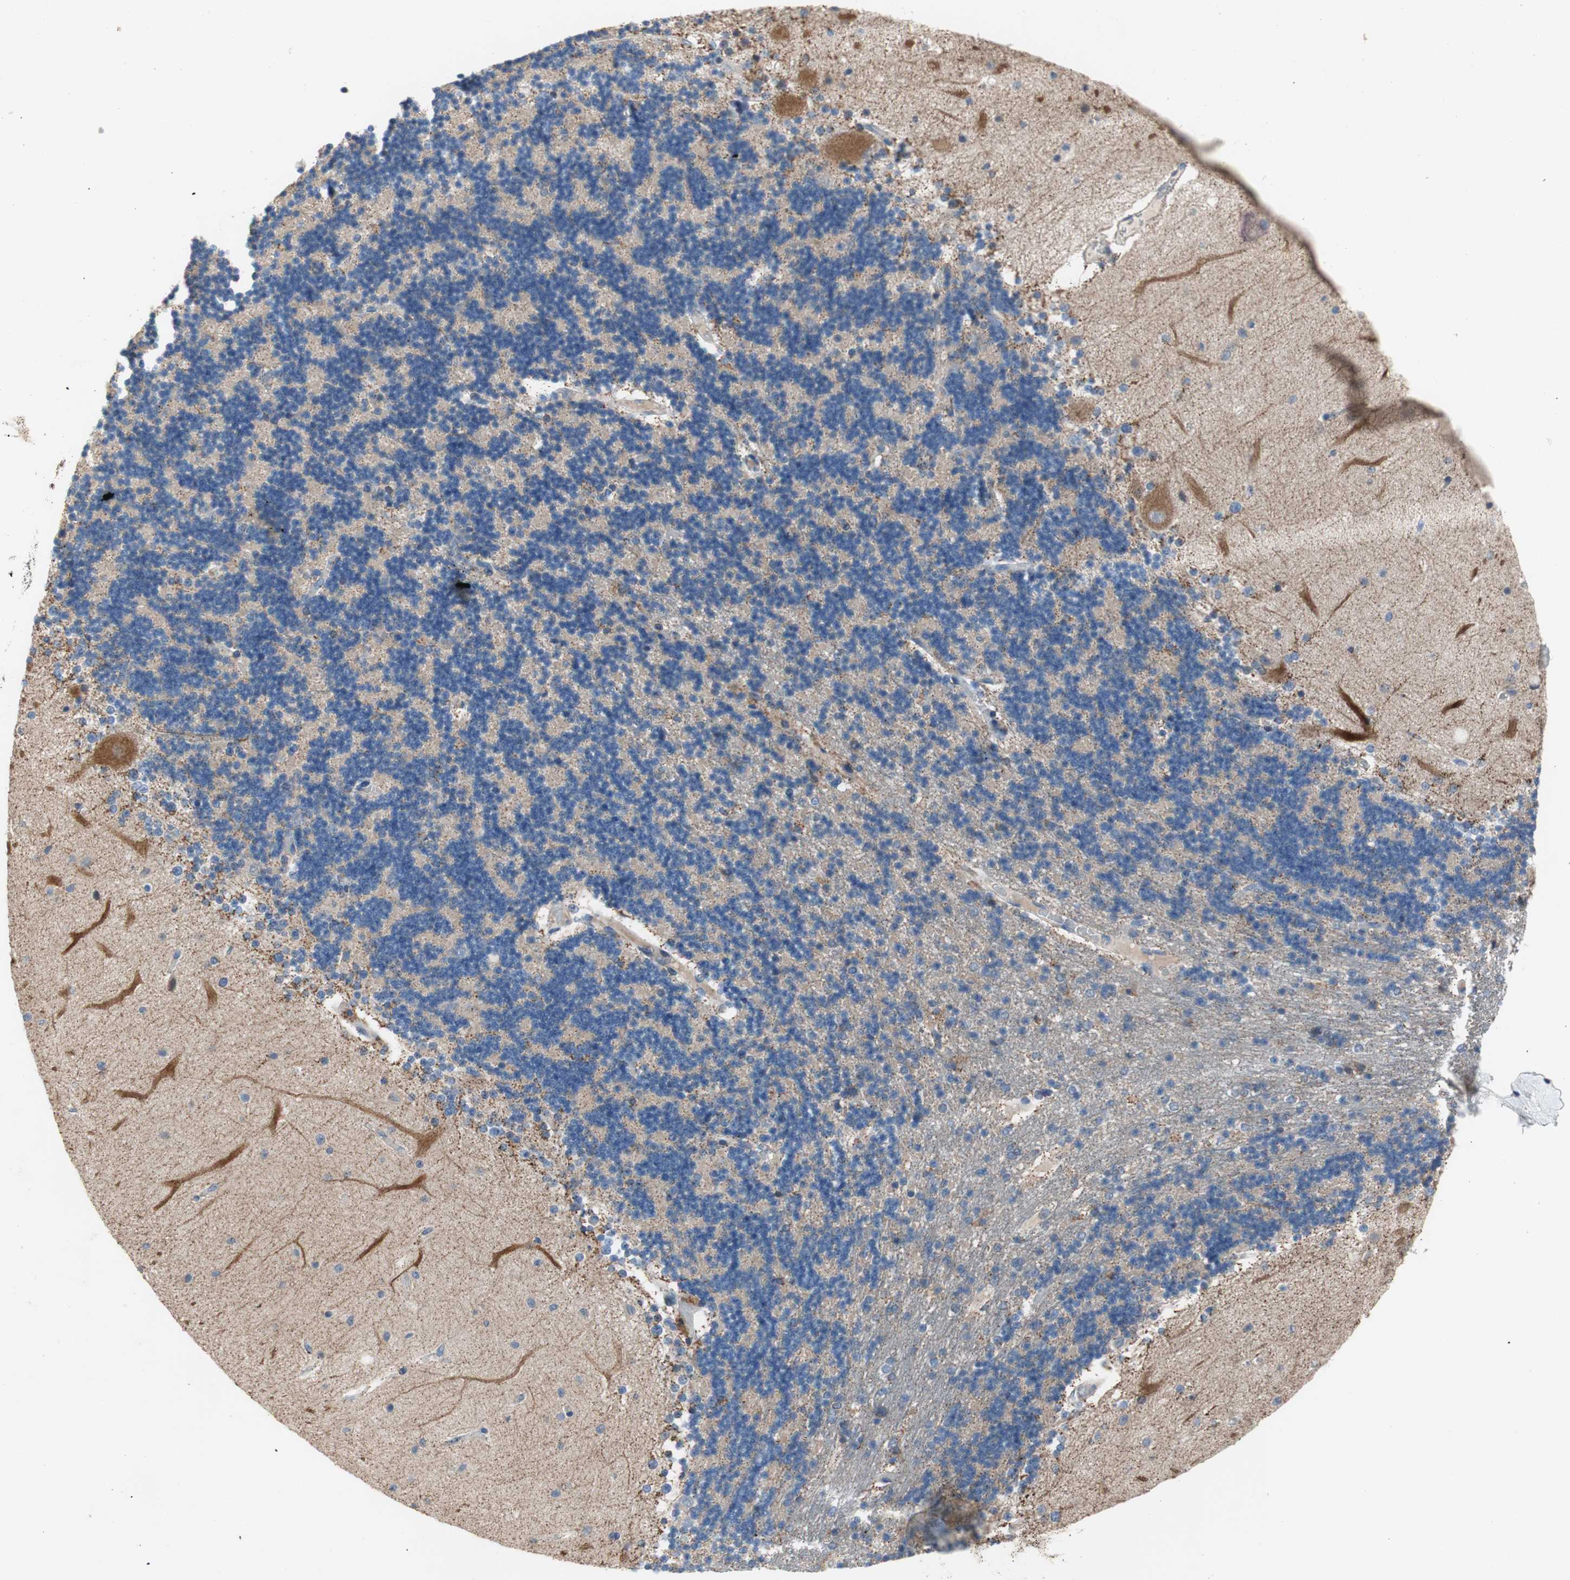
{"staining": {"intensity": "negative", "quantity": "none", "location": "none"}, "tissue": "cerebellum", "cell_type": "Cells in granular layer", "image_type": "normal", "snomed": [{"axis": "morphology", "description": "Normal tissue, NOS"}, {"axis": "topography", "description": "Cerebellum"}], "caption": "This is a photomicrograph of immunohistochemistry (IHC) staining of unremarkable cerebellum, which shows no expression in cells in granular layer. The staining was performed using DAB (3,3'-diaminobenzidine) to visualize the protein expression in brown, while the nuclei were stained in blue with hematoxylin (Magnification: 20x).", "gene": "TACR3", "patient": {"sex": "female", "age": 54}}